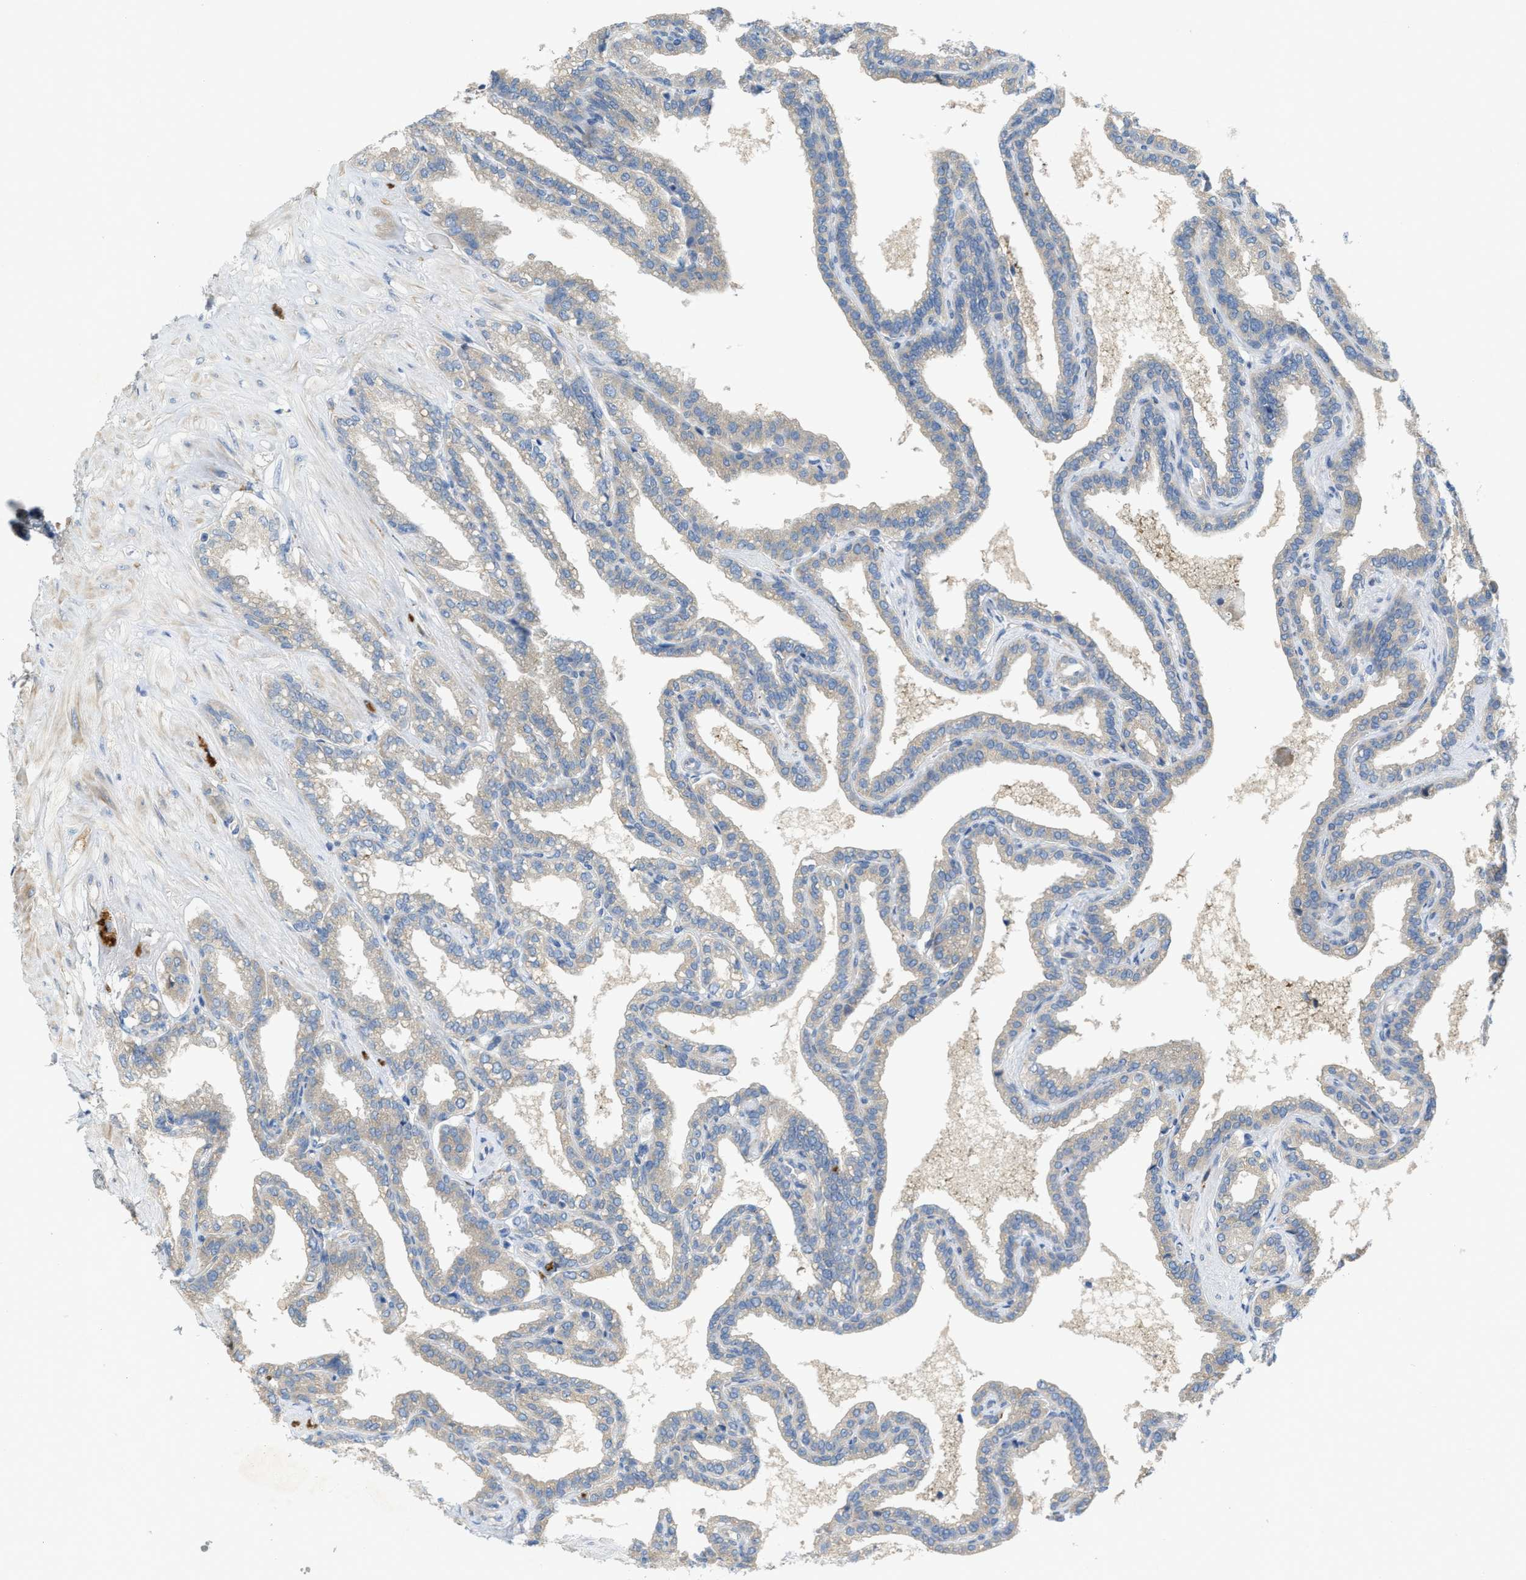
{"staining": {"intensity": "negative", "quantity": "none", "location": "none"}, "tissue": "seminal vesicle", "cell_type": "Glandular cells", "image_type": "normal", "snomed": [{"axis": "morphology", "description": "Normal tissue, NOS"}, {"axis": "topography", "description": "Seminal veicle"}], "caption": "Human seminal vesicle stained for a protein using IHC displays no positivity in glandular cells.", "gene": "KLHDC10", "patient": {"sex": "male", "age": 46}}